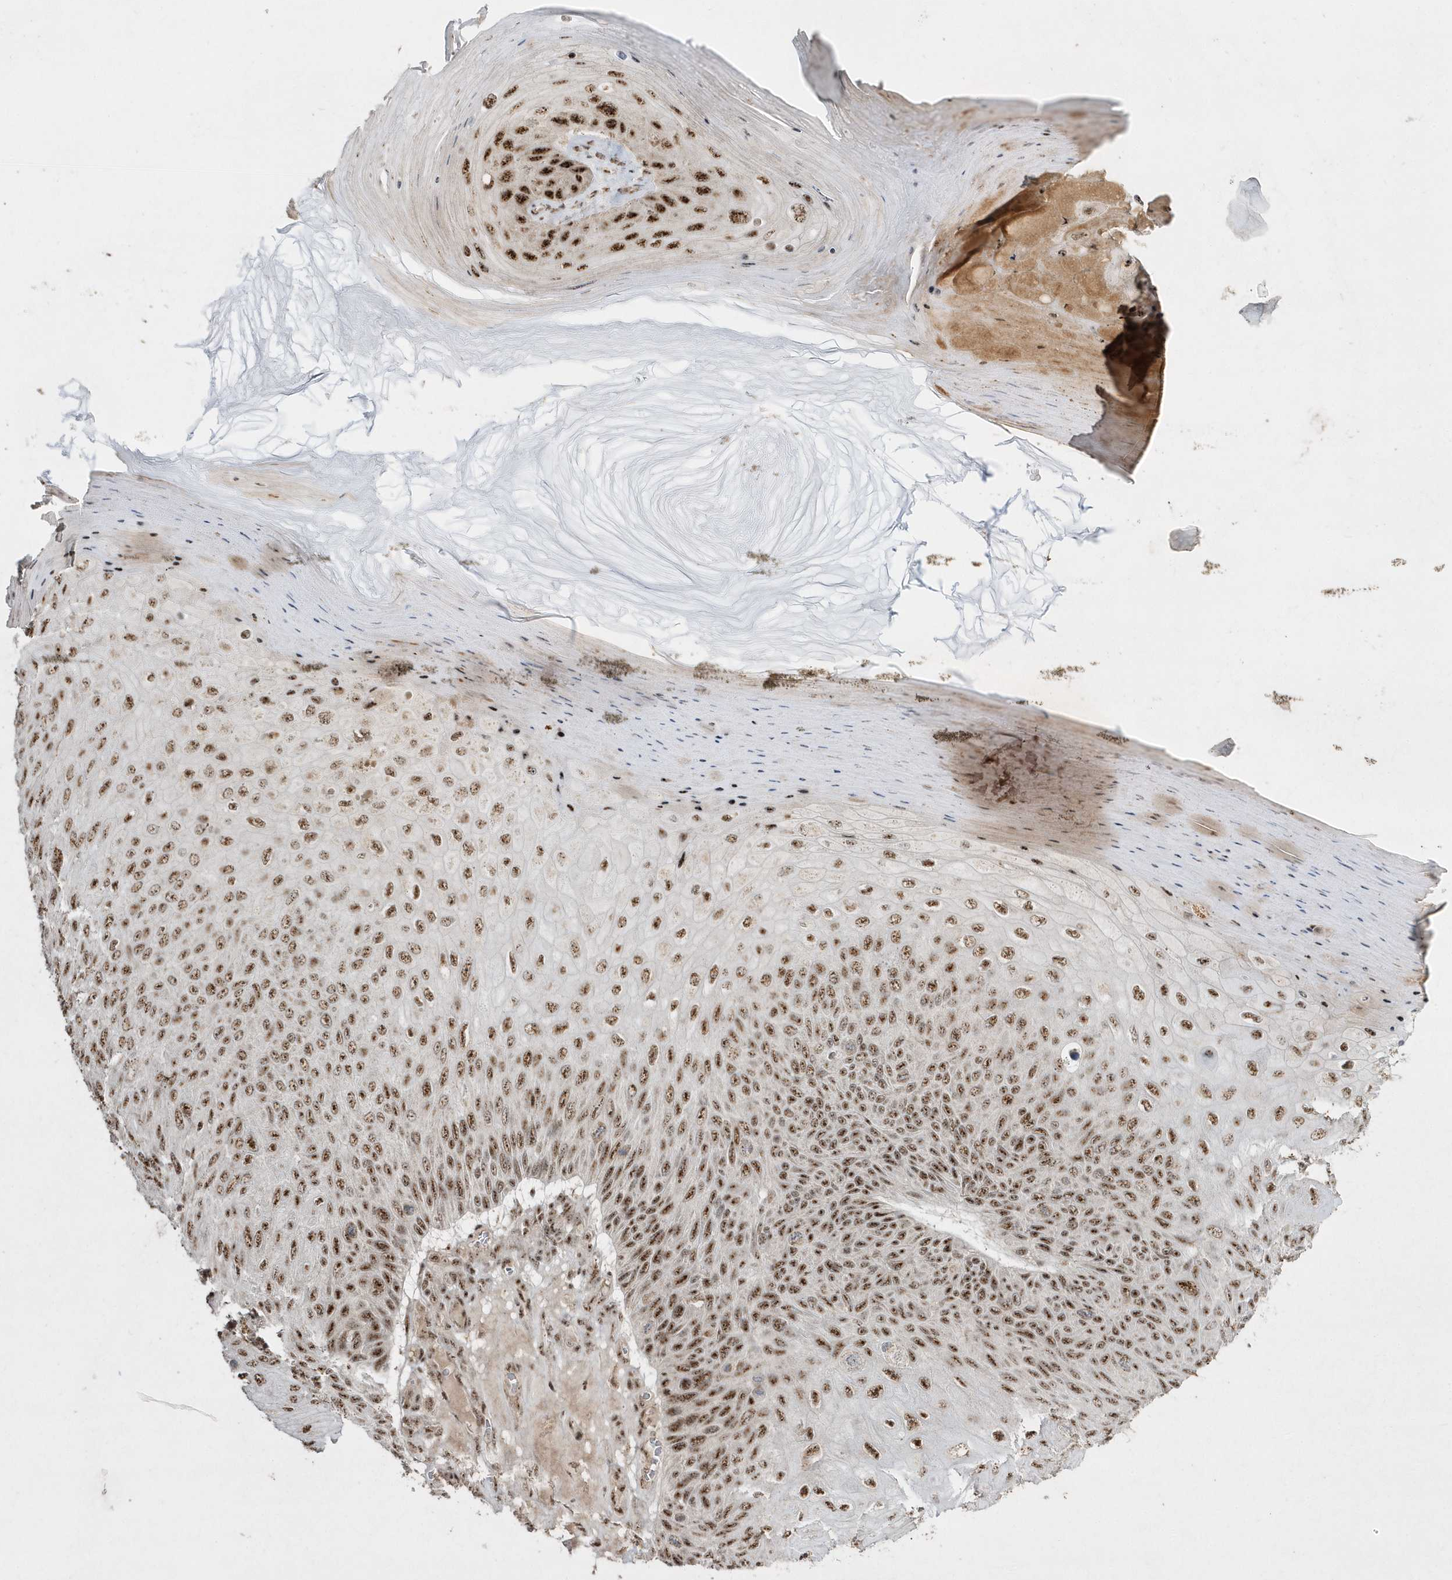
{"staining": {"intensity": "strong", "quantity": ">75%", "location": "nuclear"}, "tissue": "skin cancer", "cell_type": "Tumor cells", "image_type": "cancer", "snomed": [{"axis": "morphology", "description": "Squamous cell carcinoma, NOS"}, {"axis": "topography", "description": "Skin"}], "caption": "IHC (DAB) staining of human skin cancer (squamous cell carcinoma) displays strong nuclear protein staining in approximately >75% of tumor cells.", "gene": "POLR3B", "patient": {"sex": "female", "age": 88}}